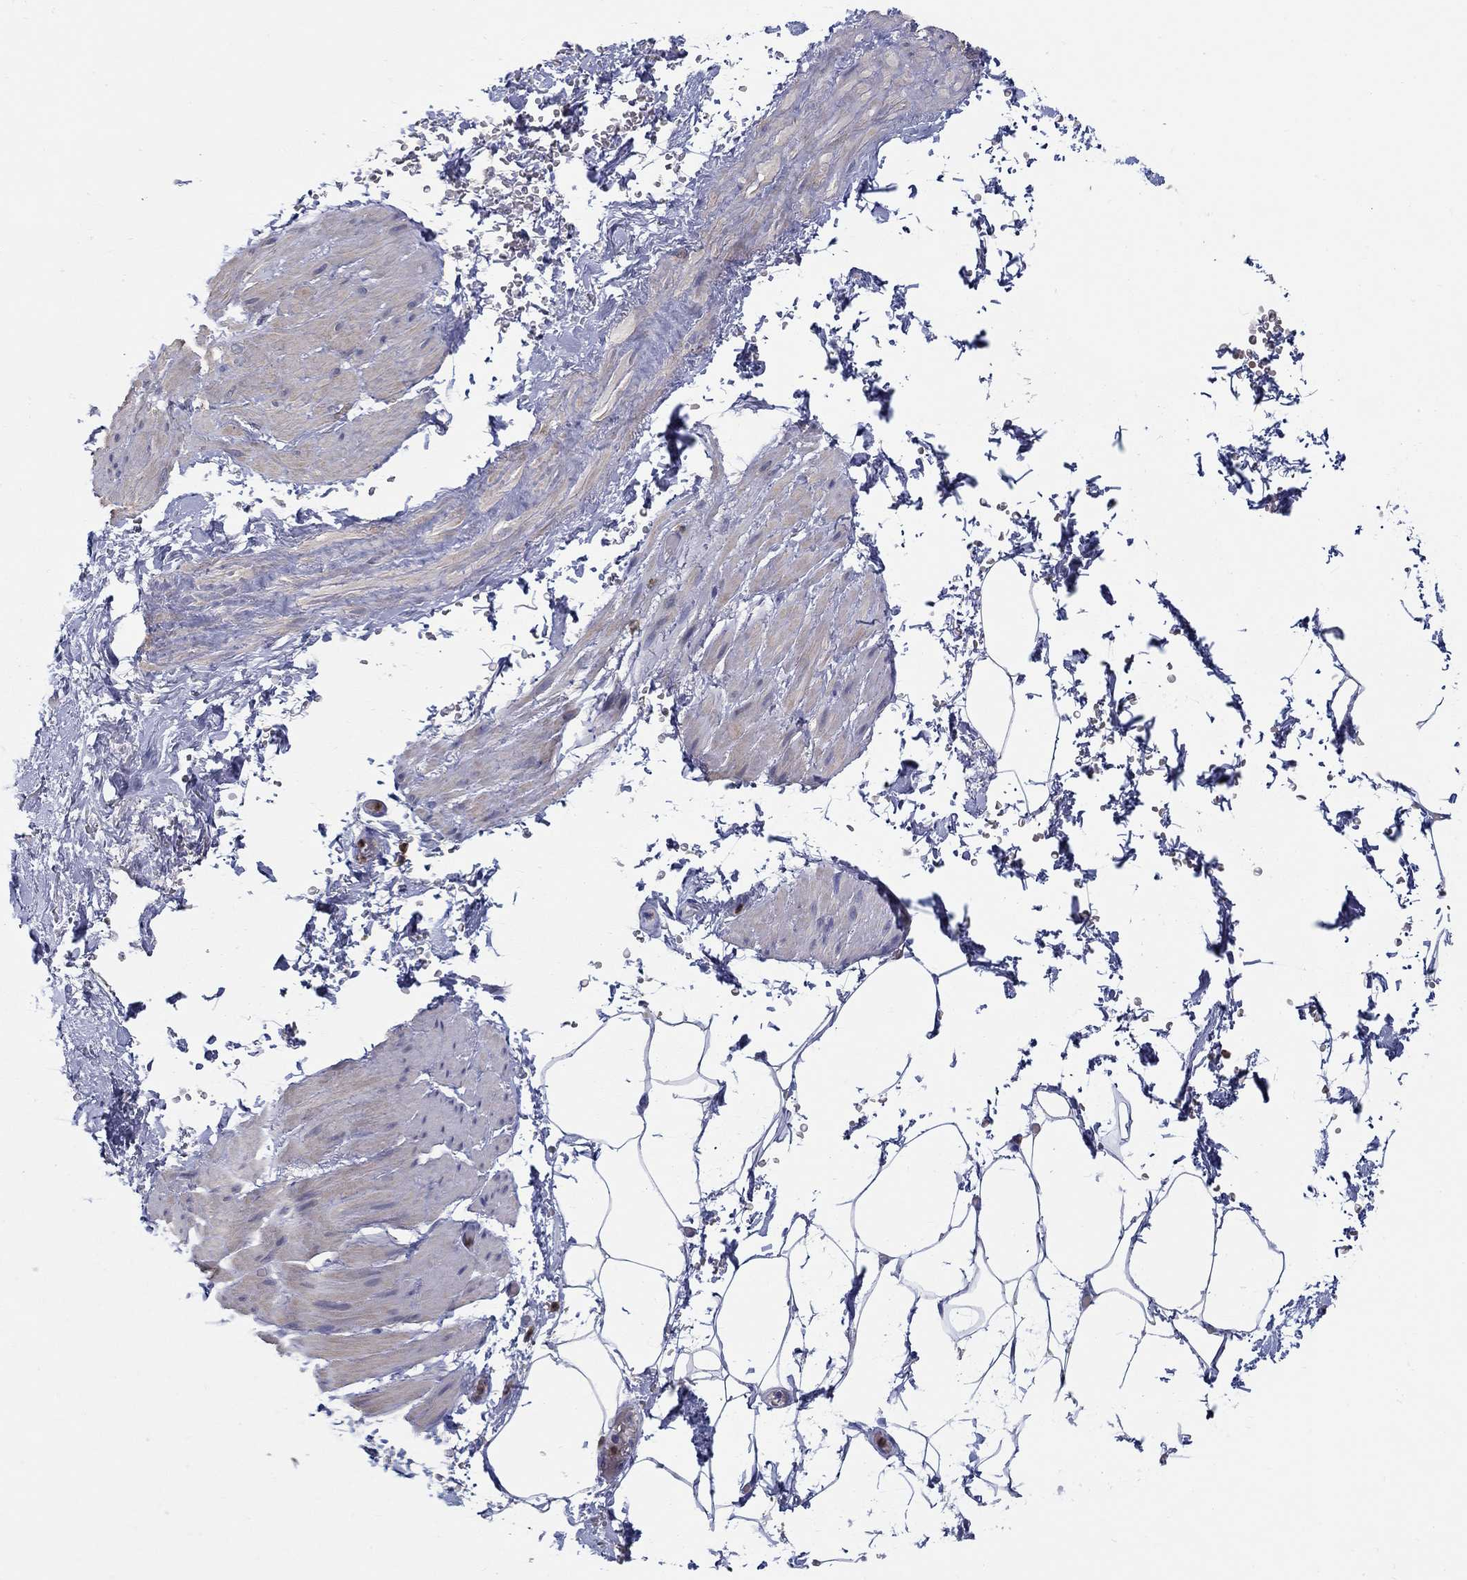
{"staining": {"intensity": "negative", "quantity": "none", "location": "none"}, "tissue": "adipose tissue", "cell_type": "Adipocytes", "image_type": "normal", "snomed": [{"axis": "morphology", "description": "Normal tissue, NOS"}, {"axis": "topography", "description": "Soft tissue"}, {"axis": "topography", "description": "Adipose tissue"}, {"axis": "topography", "description": "Vascular tissue"}, {"axis": "topography", "description": "Peripheral nerve tissue"}], "caption": "IHC micrograph of unremarkable adipose tissue: adipose tissue stained with DAB demonstrates no significant protein positivity in adipocytes.", "gene": "ABCA4", "patient": {"sex": "male", "age": 68}}